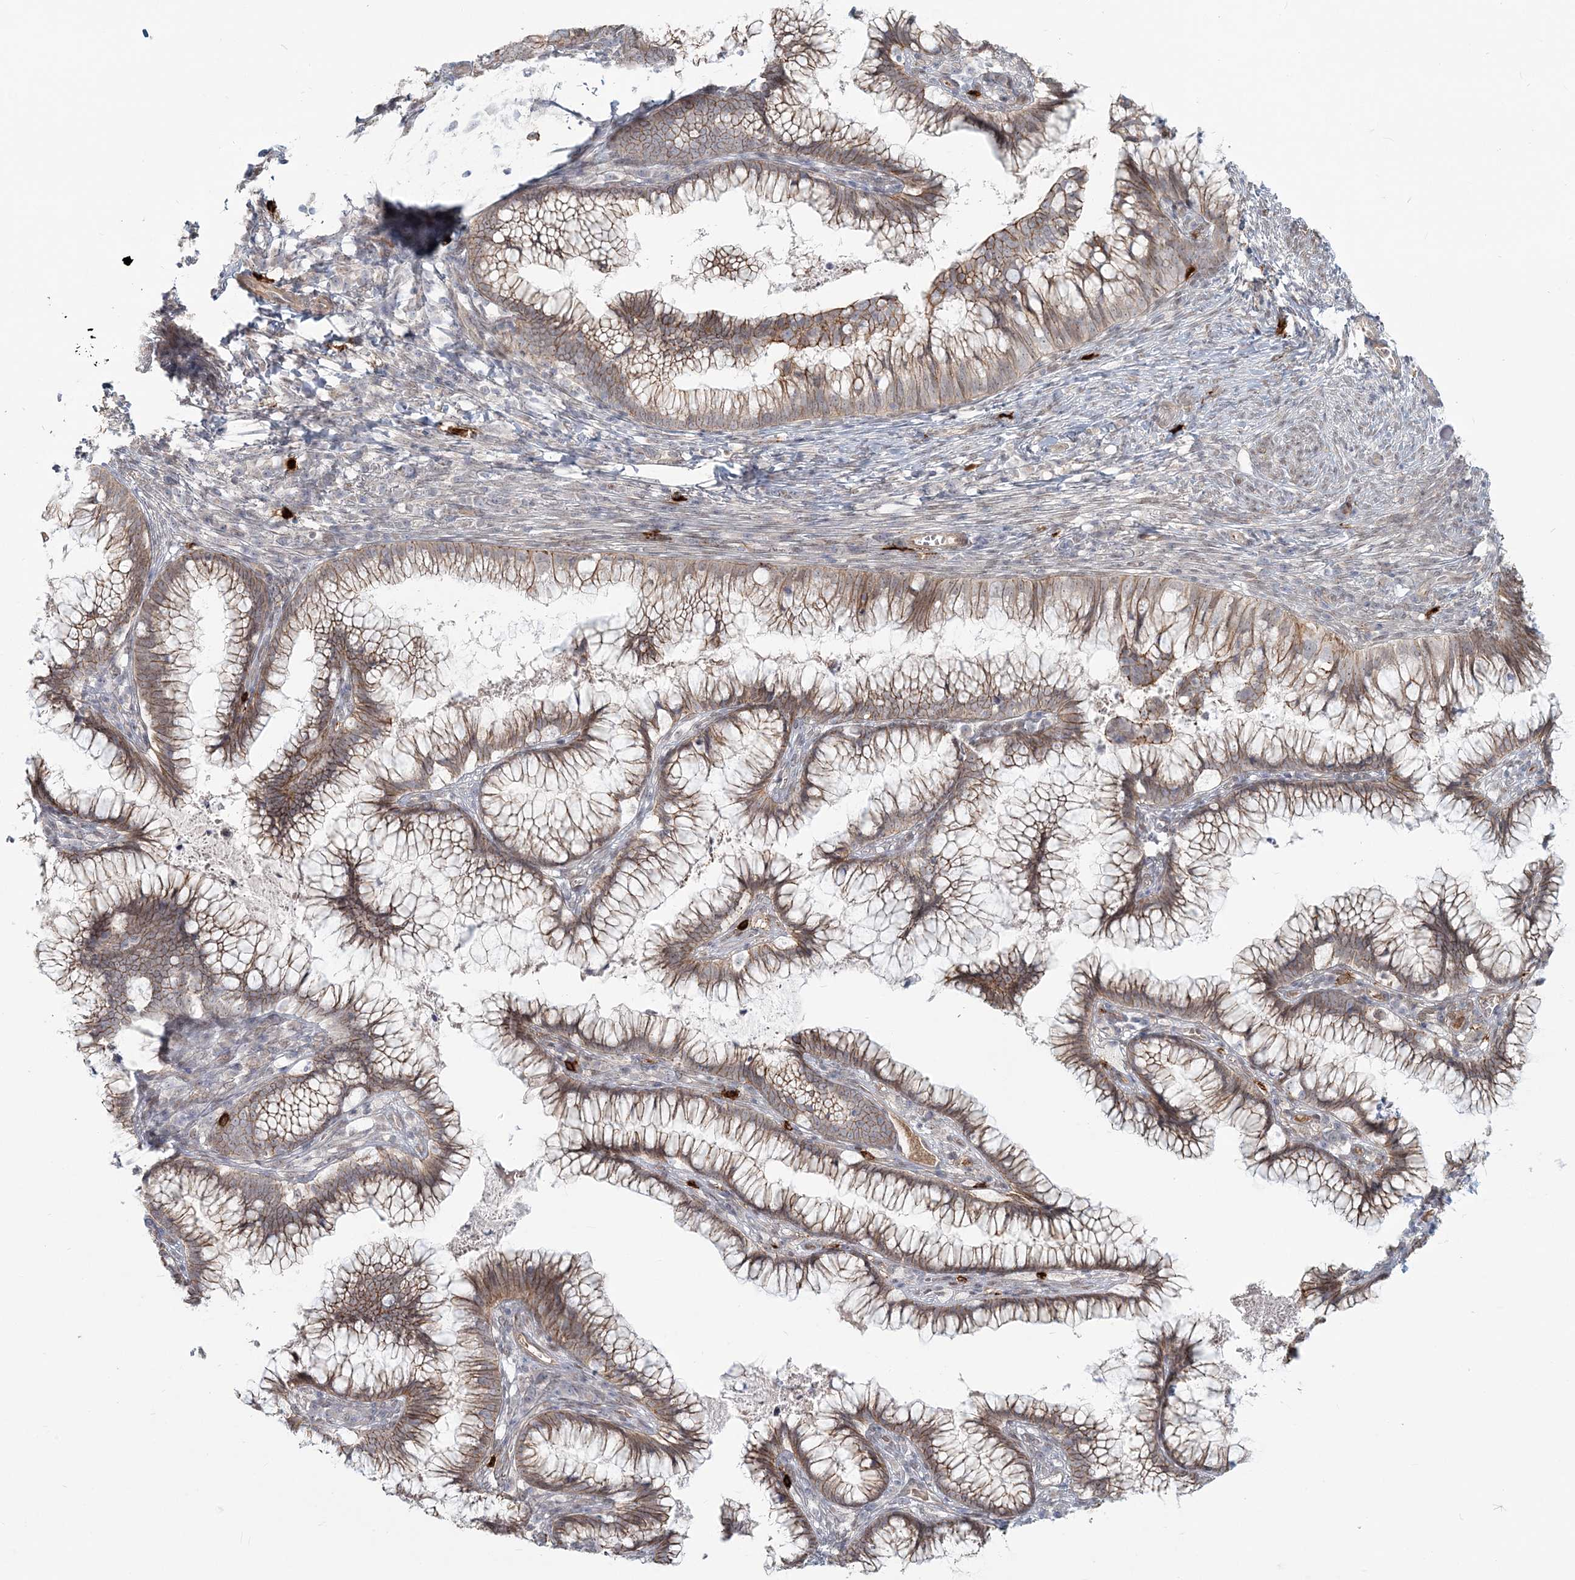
{"staining": {"intensity": "moderate", "quantity": ">75%", "location": "cytoplasmic/membranous"}, "tissue": "cervical cancer", "cell_type": "Tumor cells", "image_type": "cancer", "snomed": [{"axis": "morphology", "description": "Adenocarcinoma, NOS"}, {"axis": "topography", "description": "Cervix"}], "caption": "DAB (3,3'-diaminobenzidine) immunohistochemical staining of cervical cancer (adenocarcinoma) shows moderate cytoplasmic/membranous protein expression in approximately >75% of tumor cells.", "gene": "SH3PXD2A", "patient": {"sex": "female", "age": 36}}